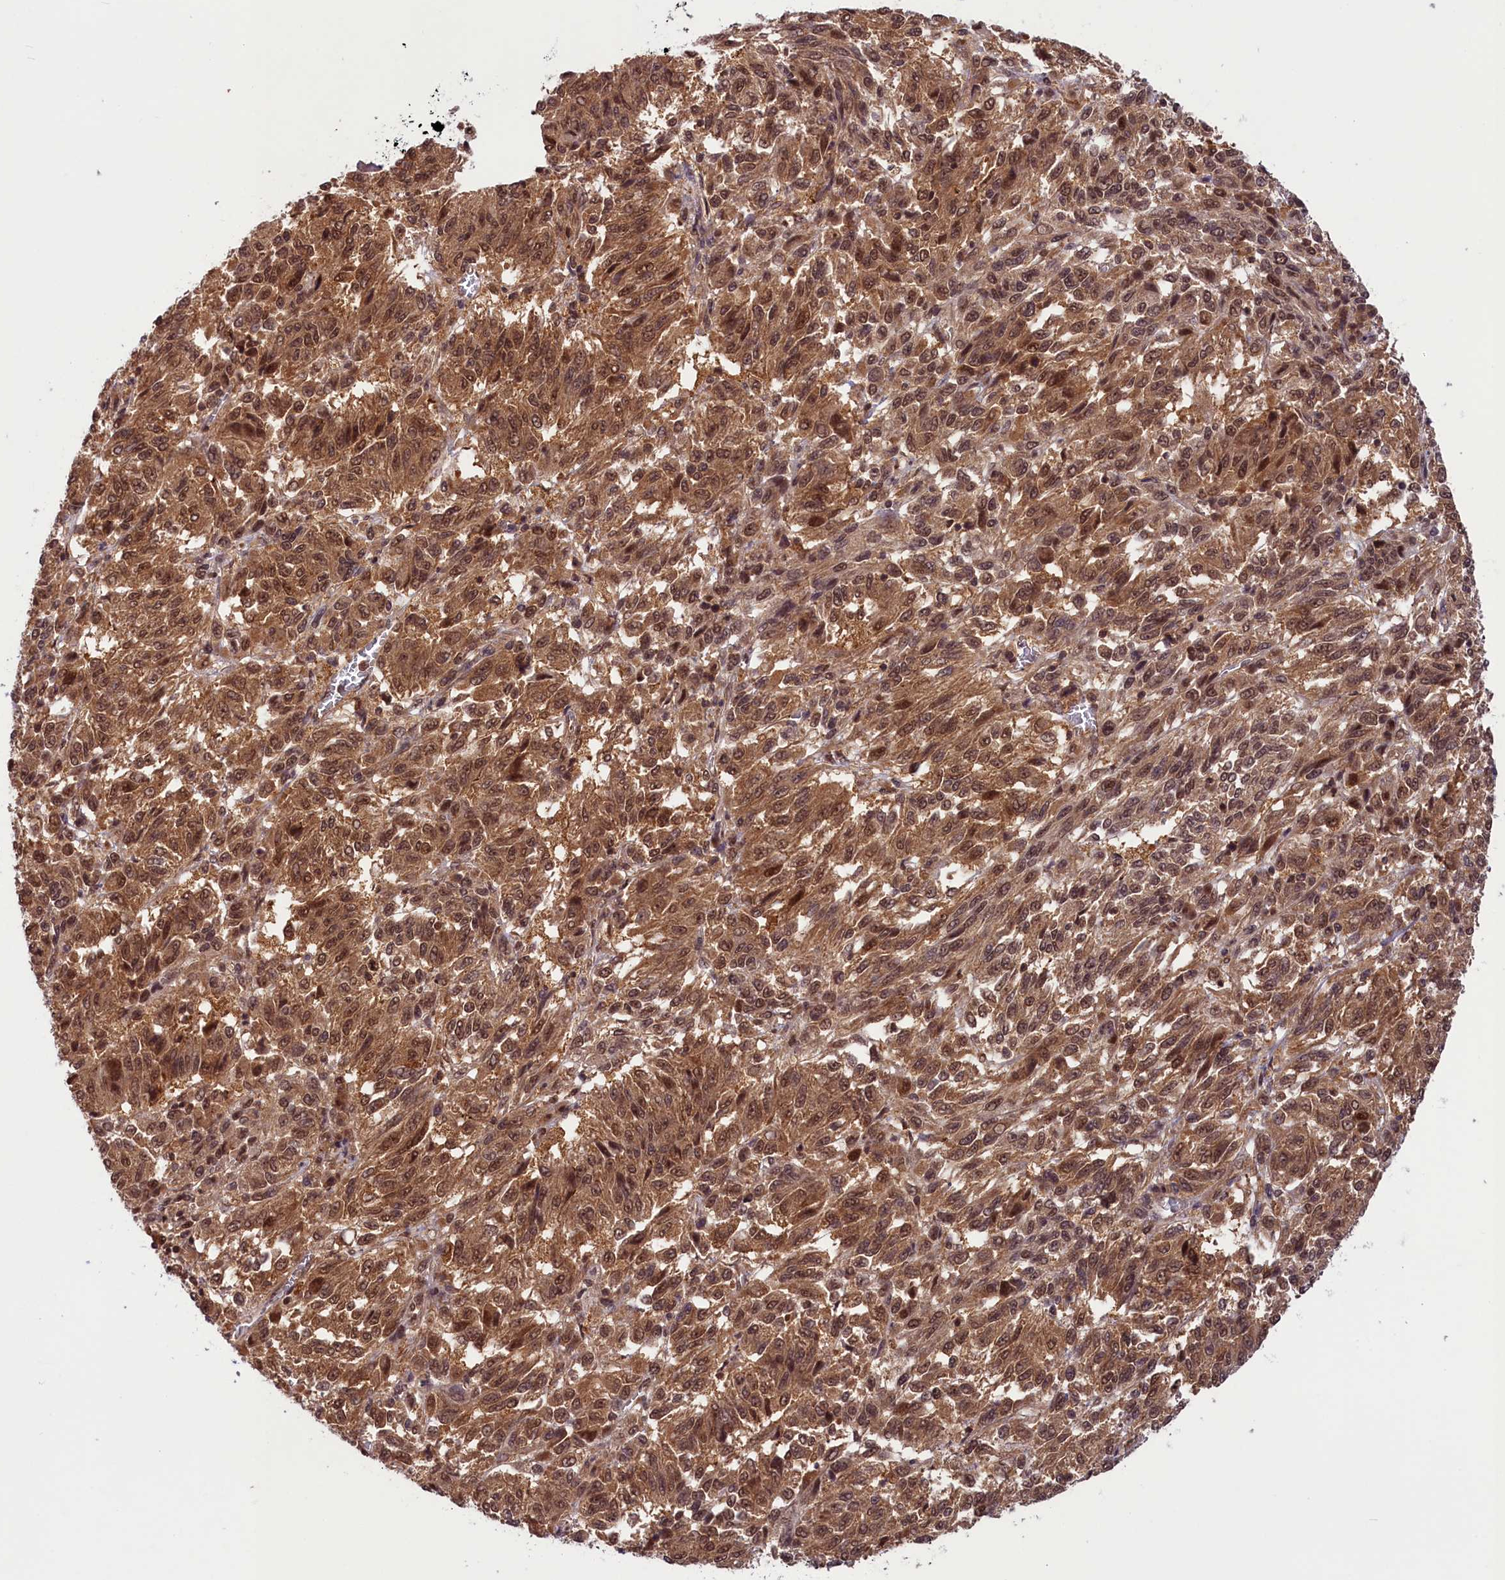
{"staining": {"intensity": "moderate", "quantity": ">75%", "location": "cytoplasmic/membranous,nuclear"}, "tissue": "melanoma", "cell_type": "Tumor cells", "image_type": "cancer", "snomed": [{"axis": "morphology", "description": "Malignant melanoma, Metastatic site"}, {"axis": "topography", "description": "Lung"}], "caption": "Brown immunohistochemical staining in human malignant melanoma (metastatic site) reveals moderate cytoplasmic/membranous and nuclear staining in approximately >75% of tumor cells.", "gene": "SLC7A6OS", "patient": {"sex": "male", "age": 64}}